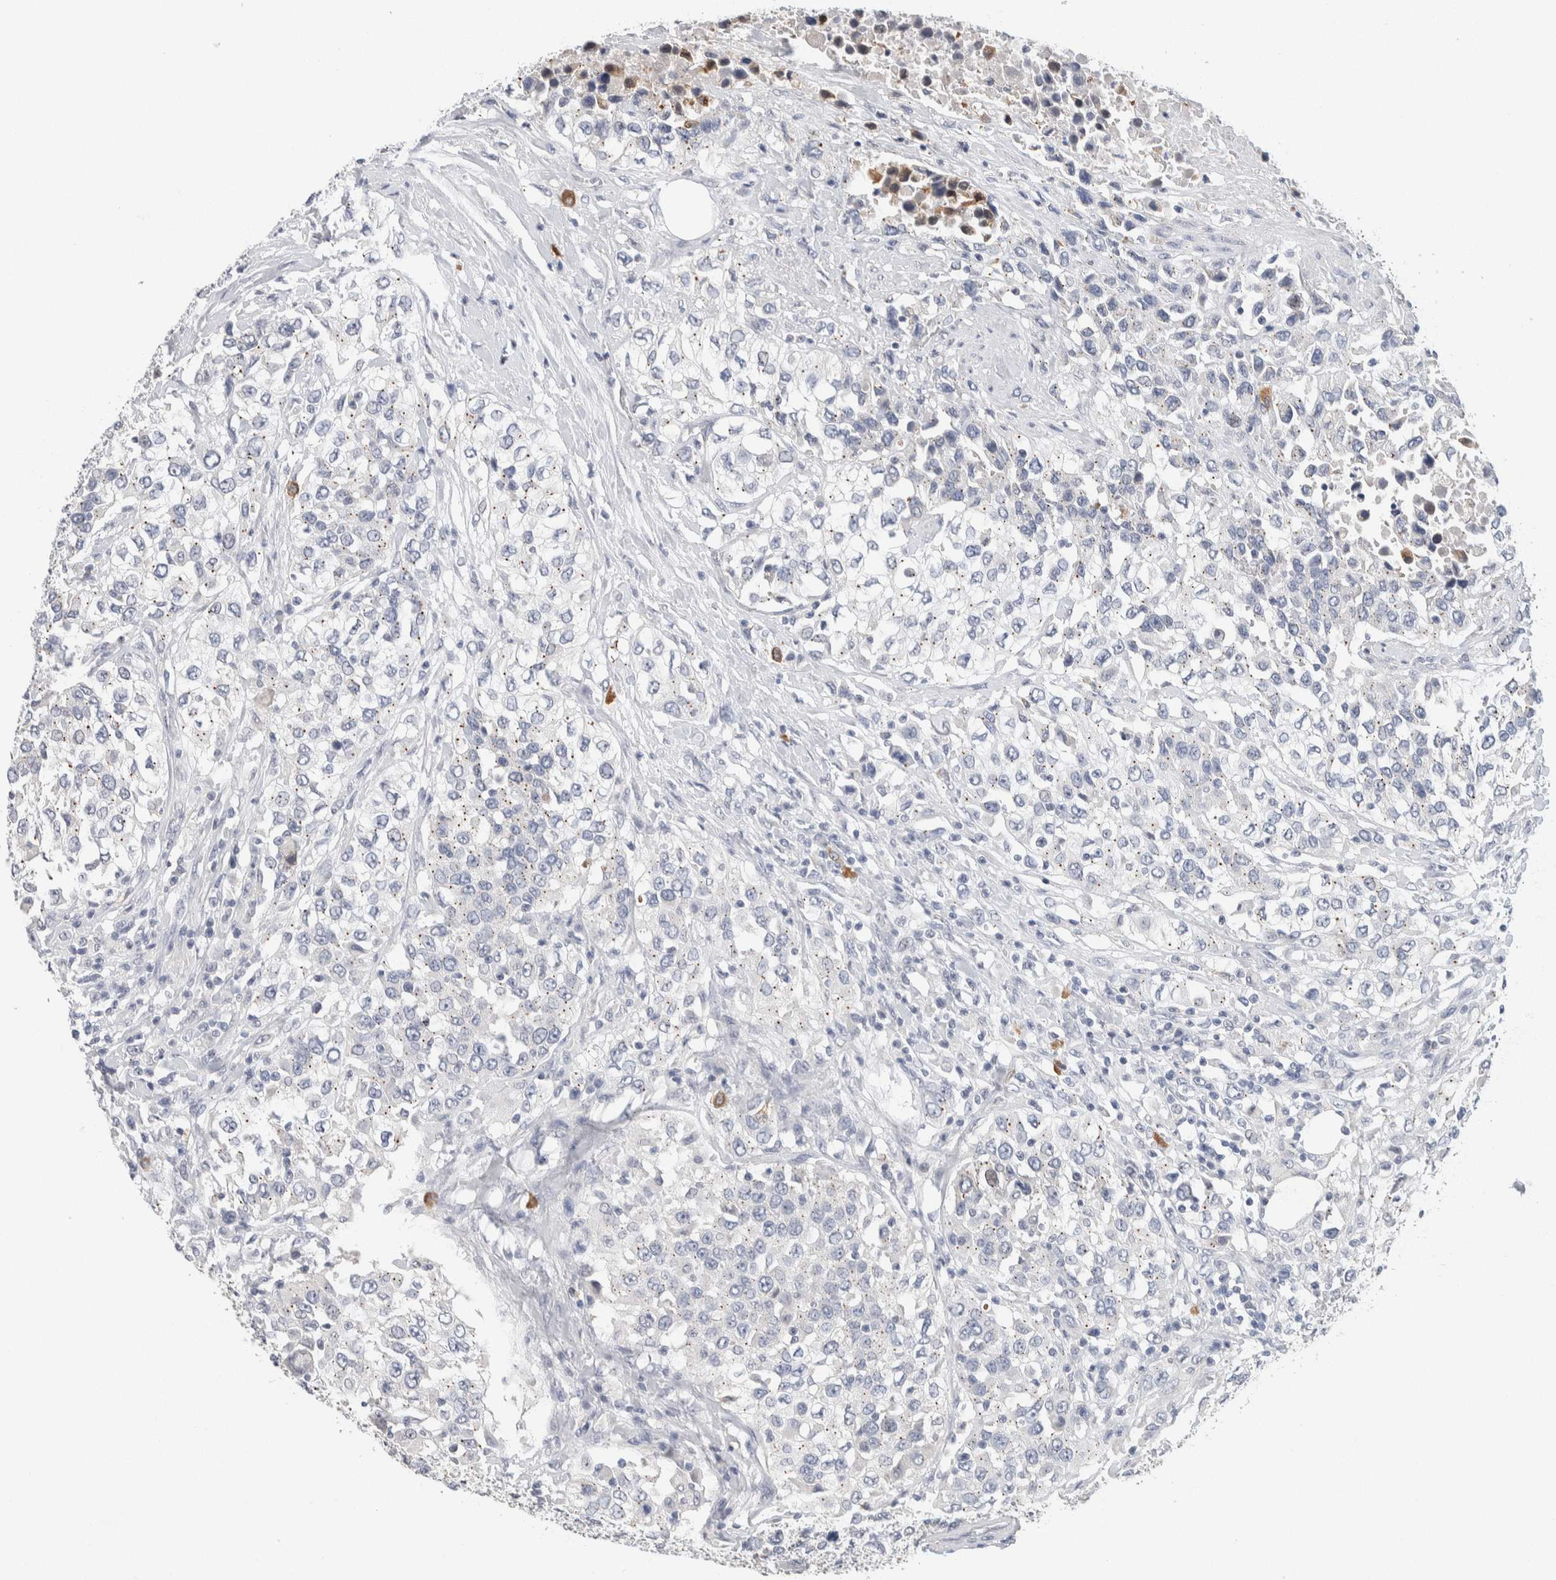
{"staining": {"intensity": "negative", "quantity": "none", "location": "none"}, "tissue": "urothelial cancer", "cell_type": "Tumor cells", "image_type": "cancer", "snomed": [{"axis": "morphology", "description": "Urothelial carcinoma, High grade"}, {"axis": "topography", "description": "Urinary bladder"}], "caption": "Immunohistochemistry photomicrograph of neoplastic tissue: urothelial carcinoma (high-grade) stained with DAB (3,3'-diaminobenzidine) exhibits no significant protein expression in tumor cells.", "gene": "SCN2A", "patient": {"sex": "female", "age": 80}}